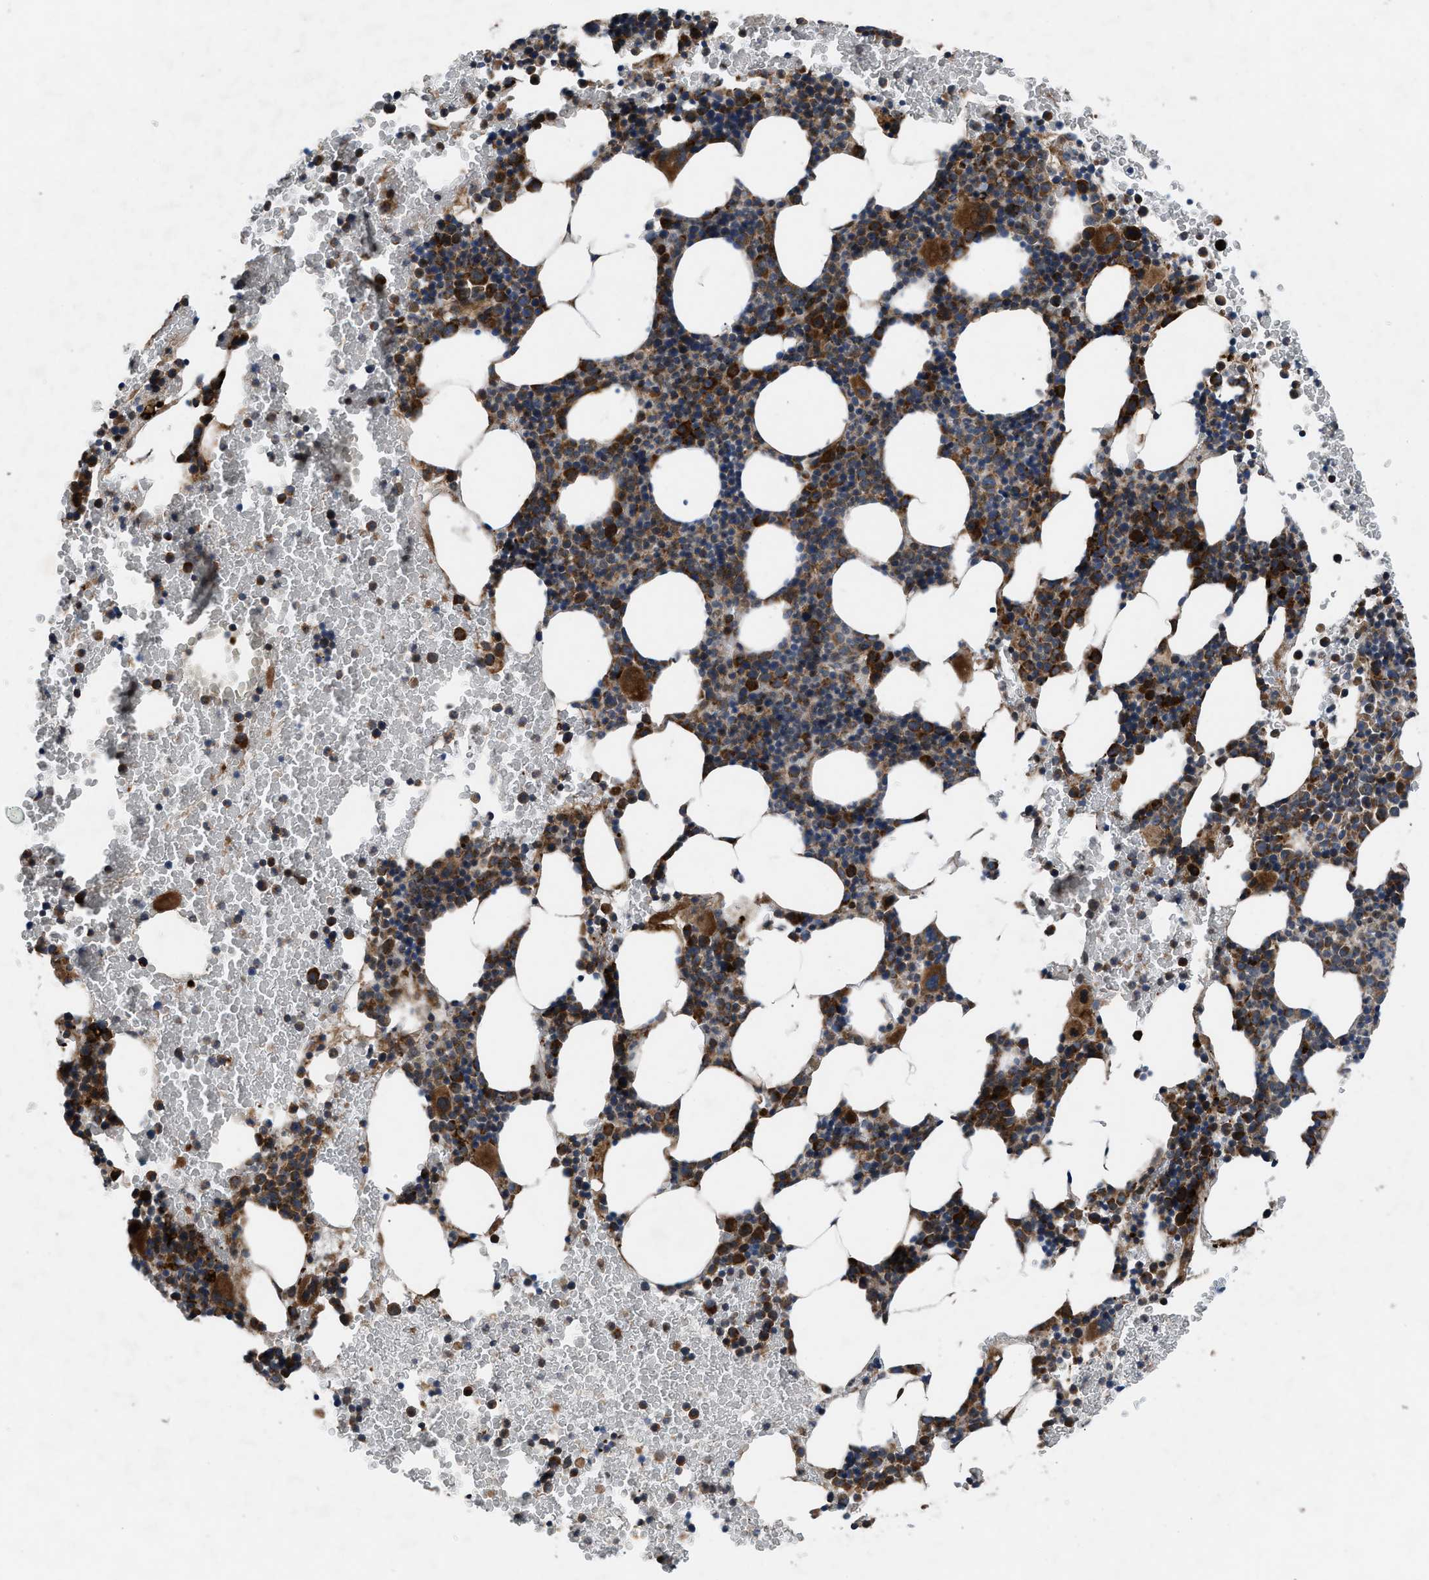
{"staining": {"intensity": "moderate", "quantity": "25%-75%", "location": "cytoplasmic/membranous"}, "tissue": "bone marrow", "cell_type": "Hematopoietic cells", "image_type": "normal", "snomed": [{"axis": "morphology", "description": "Normal tissue, NOS"}, {"axis": "morphology", "description": "Inflammation, NOS"}, {"axis": "topography", "description": "Bone marrow"}], "caption": "IHC (DAB (3,3'-diaminobenzidine)) staining of benign human bone marrow reveals moderate cytoplasmic/membranous protein expression in approximately 25%-75% of hematopoietic cells.", "gene": "AP3M2", "patient": {"sex": "female", "age": 70}}